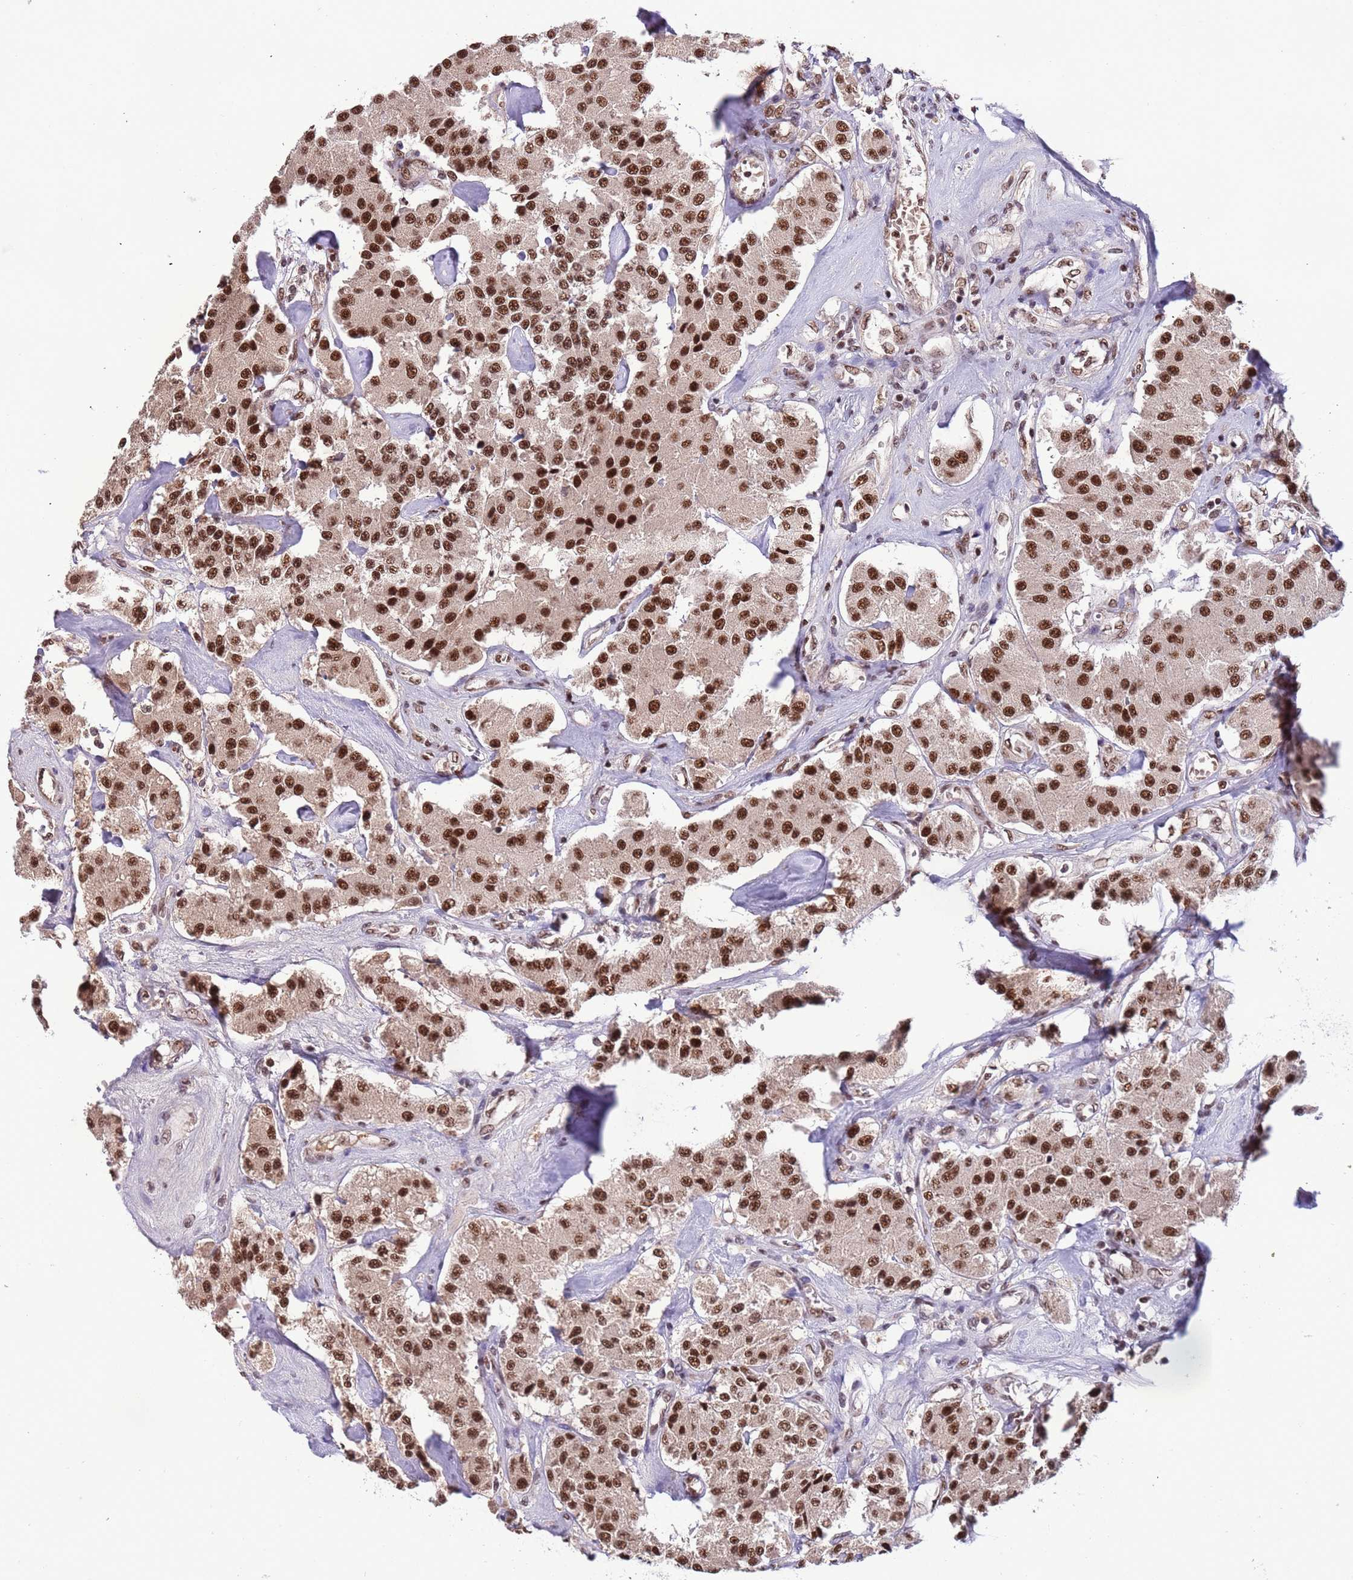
{"staining": {"intensity": "strong", "quantity": ">75%", "location": "nuclear"}, "tissue": "carcinoid", "cell_type": "Tumor cells", "image_type": "cancer", "snomed": [{"axis": "morphology", "description": "Carcinoid, malignant, NOS"}, {"axis": "topography", "description": "Pancreas"}], "caption": "A high amount of strong nuclear expression is appreciated in approximately >75% of tumor cells in malignant carcinoid tissue. Using DAB (brown) and hematoxylin (blue) stains, captured at high magnification using brightfield microscopy.", "gene": "SRRT", "patient": {"sex": "male", "age": 41}}